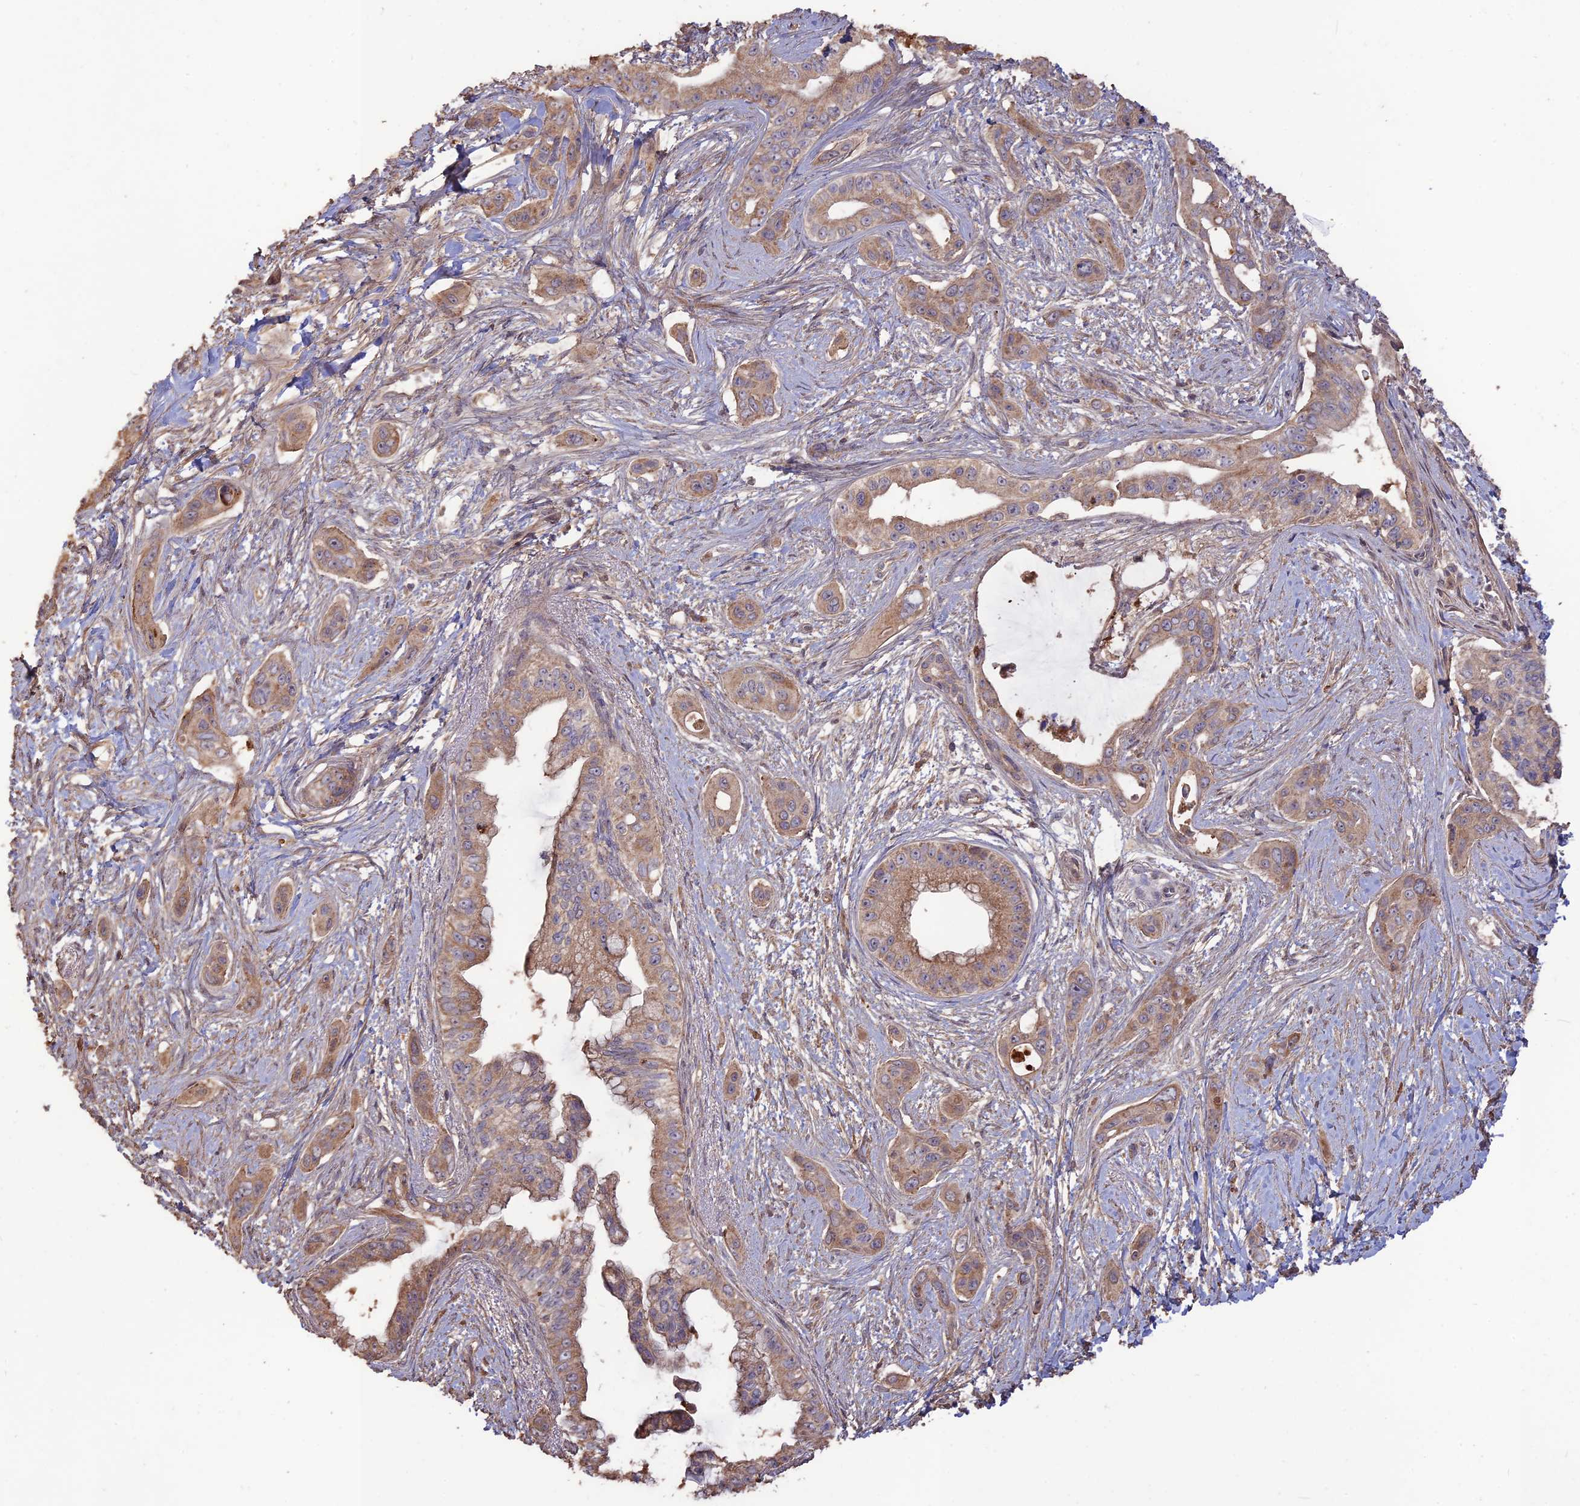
{"staining": {"intensity": "moderate", "quantity": "25%-75%", "location": "cytoplasmic/membranous"}, "tissue": "pancreatic cancer", "cell_type": "Tumor cells", "image_type": "cancer", "snomed": [{"axis": "morphology", "description": "Adenocarcinoma, NOS"}, {"axis": "topography", "description": "Pancreas"}], "caption": "Immunohistochemistry (DAB (3,3'-diaminobenzidine)) staining of adenocarcinoma (pancreatic) demonstrates moderate cytoplasmic/membranous protein expression in about 25%-75% of tumor cells. Ihc stains the protein in brown and the nuclei are stained blue.", "gene": "LAYN", "patient": {"sex": "male", "age": 72}}